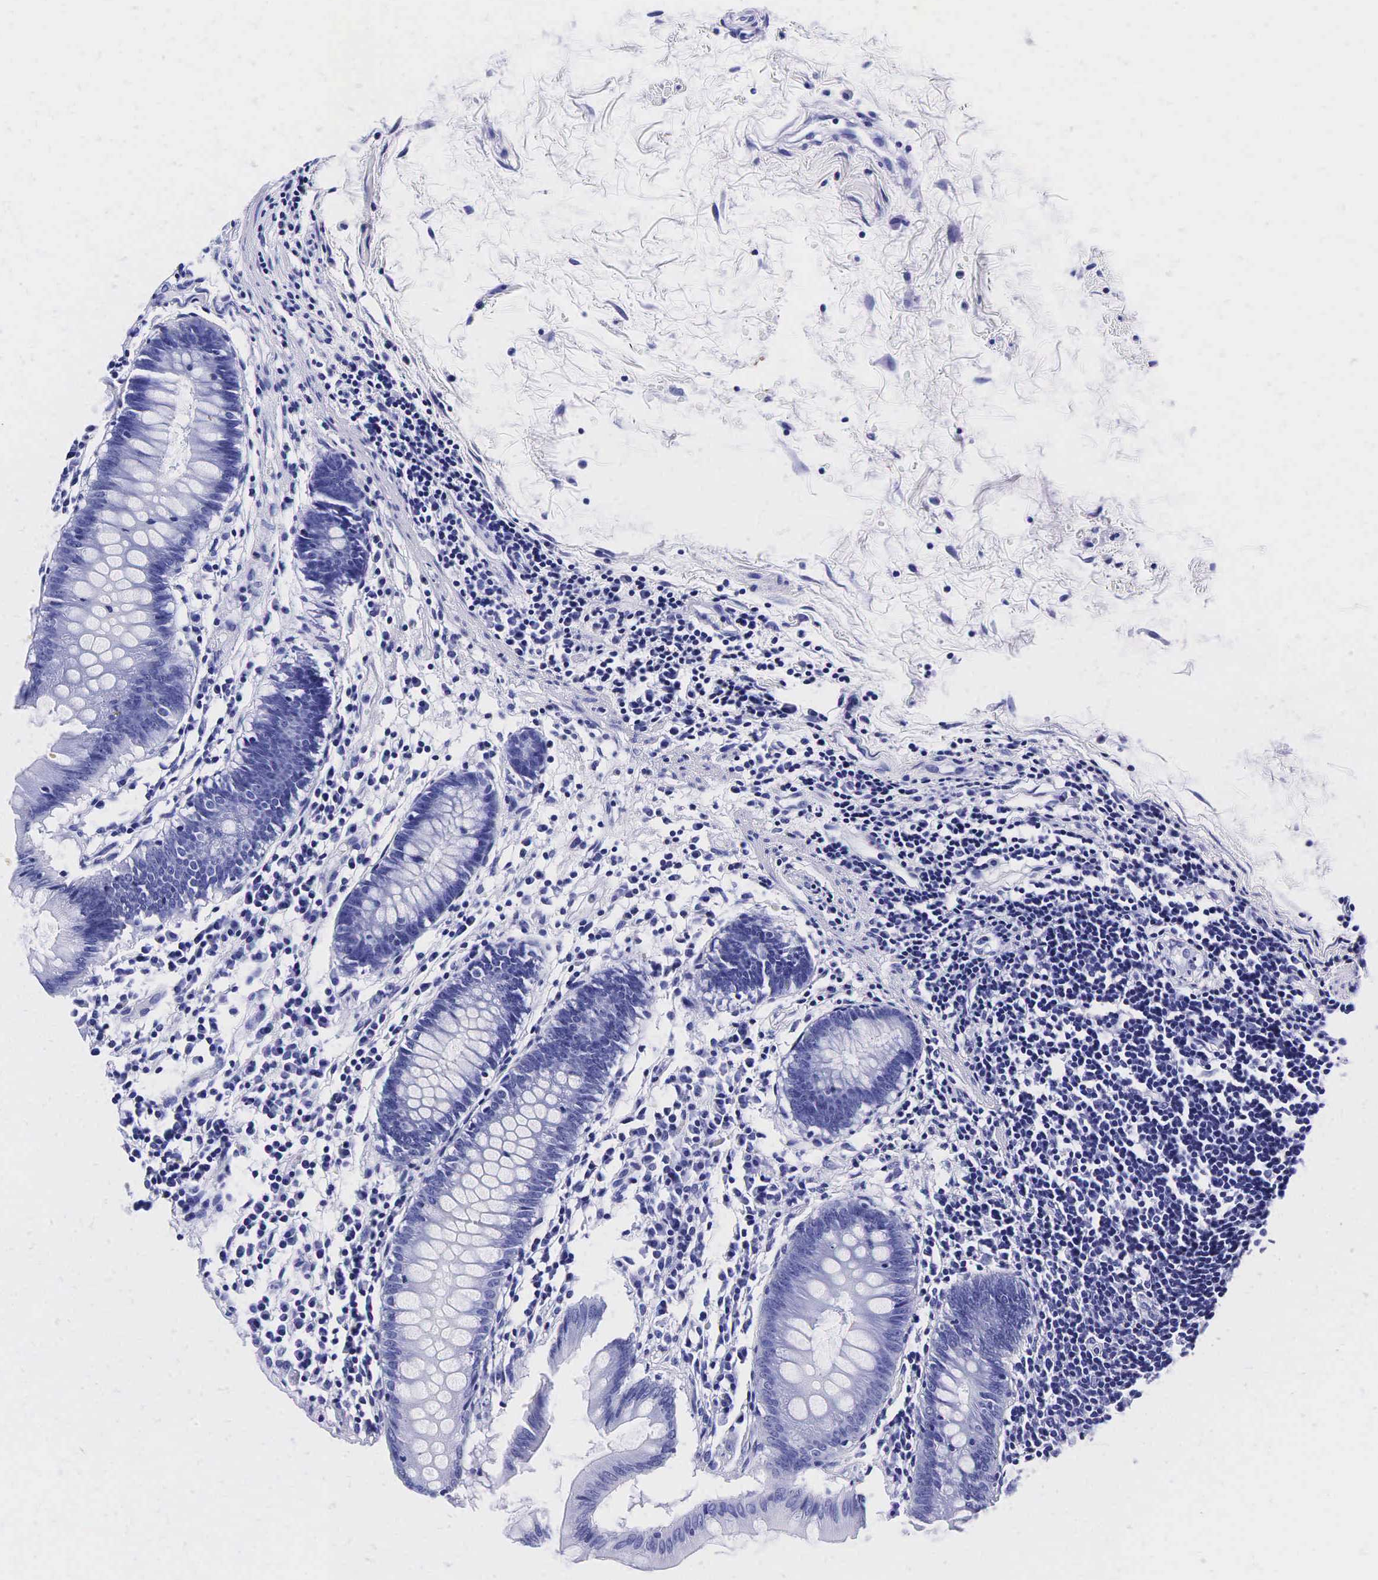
{"staining": {"intensity": "negative", "quantity": "none", "location": "none"}, "tissue": "colon", "cell_type": "Endothelial cells", "image_type": "normal", "snomed": [{"axis": "morphology", "description": "Normal tissue, NOS"}, {"axis": "topography", "description": "Colon"}], "caption": "Immunohistochemistry micrograph of benign colon stained for a protein (brown), which reveals no positivity in endothelial cells.", "gene": "ACP3", "patient": {"sex": "female", "age": 55}}